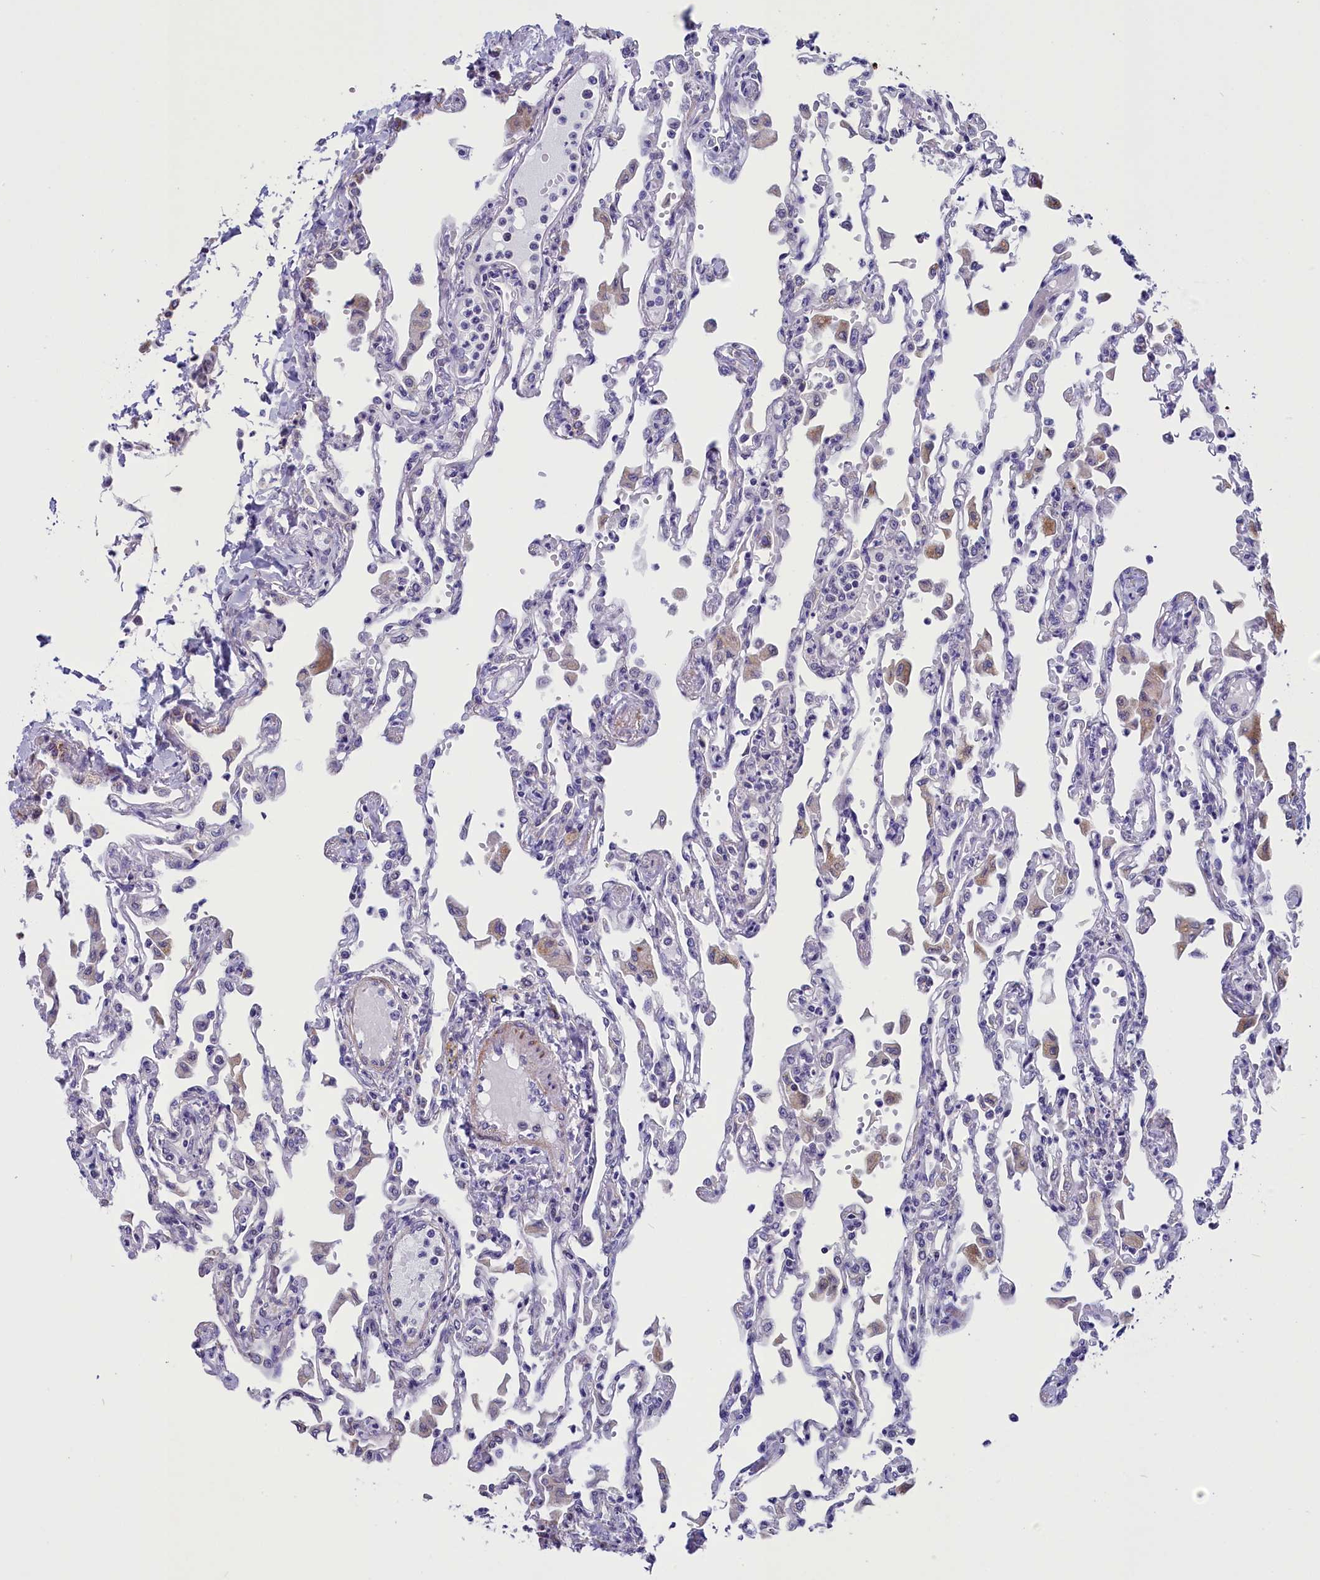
{"staining": {"intensity": "negative", "quantity": "none", "location": "none"}, "tissue": "lung", "cell_type": "Alveolar cells", "image_type": "normal", "snomed": [{"axis": "morphology", "description": "Normal tissue, NOS"}, {"axis": "topography", "description": "Bronchus"}, {"axis": "topography", "description": "Lung"}], "caption": "Immunohistochemistry photomicrograph of benign lung stained for a protein (brown), which shows no positivity in alveolar cells. The staining was performed using DAB (3,3'-diaminobenzidine) to visualize the protein expression in brown, while the nuclei were stained in blue with hematoxylin (Magnification: 20x).", "gene": "SCD5", "patient": {"sex": "female", "age": 49}}